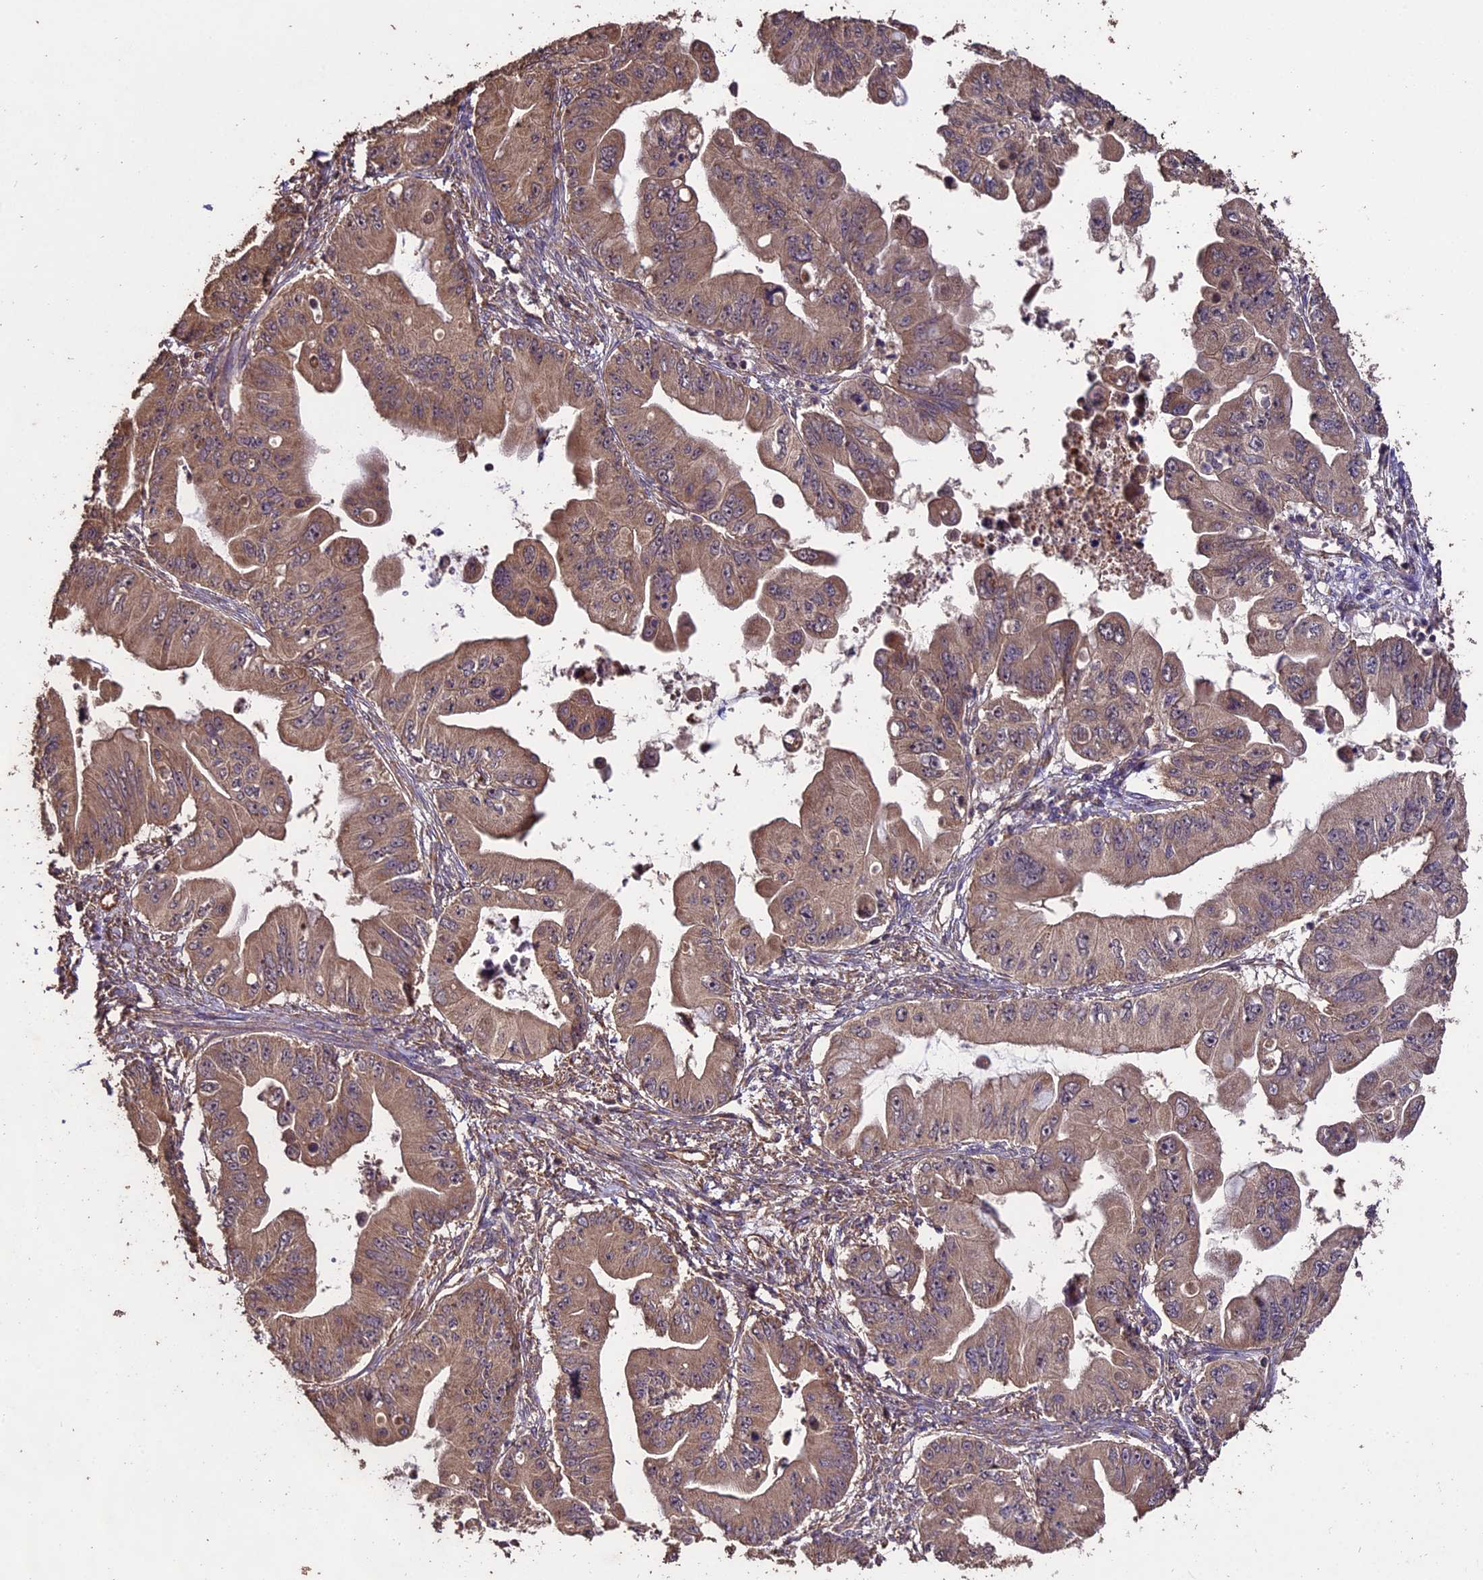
{"staining": {"intensity": "moderate", "quantity": ">75%", "location": "cytoplasmic/membranous"}, "tissue": "ovarian cancer", "cell_type": "Tumor cells", "image_type": "cancer", "snomed": [{"axis": "morphology", "description": "Cystadenocarcinoma, mucinous, NOS"}, {"axis": "topography", "description": "Ovary"}], "caption": "Immunohistochemistry of mucinous cystadenocarcinoma (ovarian) displays medium levels of moderate cytoplasmic/membranous positivity in approximately >75% of tumor cells.", "gene": "TTLL10", "patient": {"sex": "female", "age": 71}}